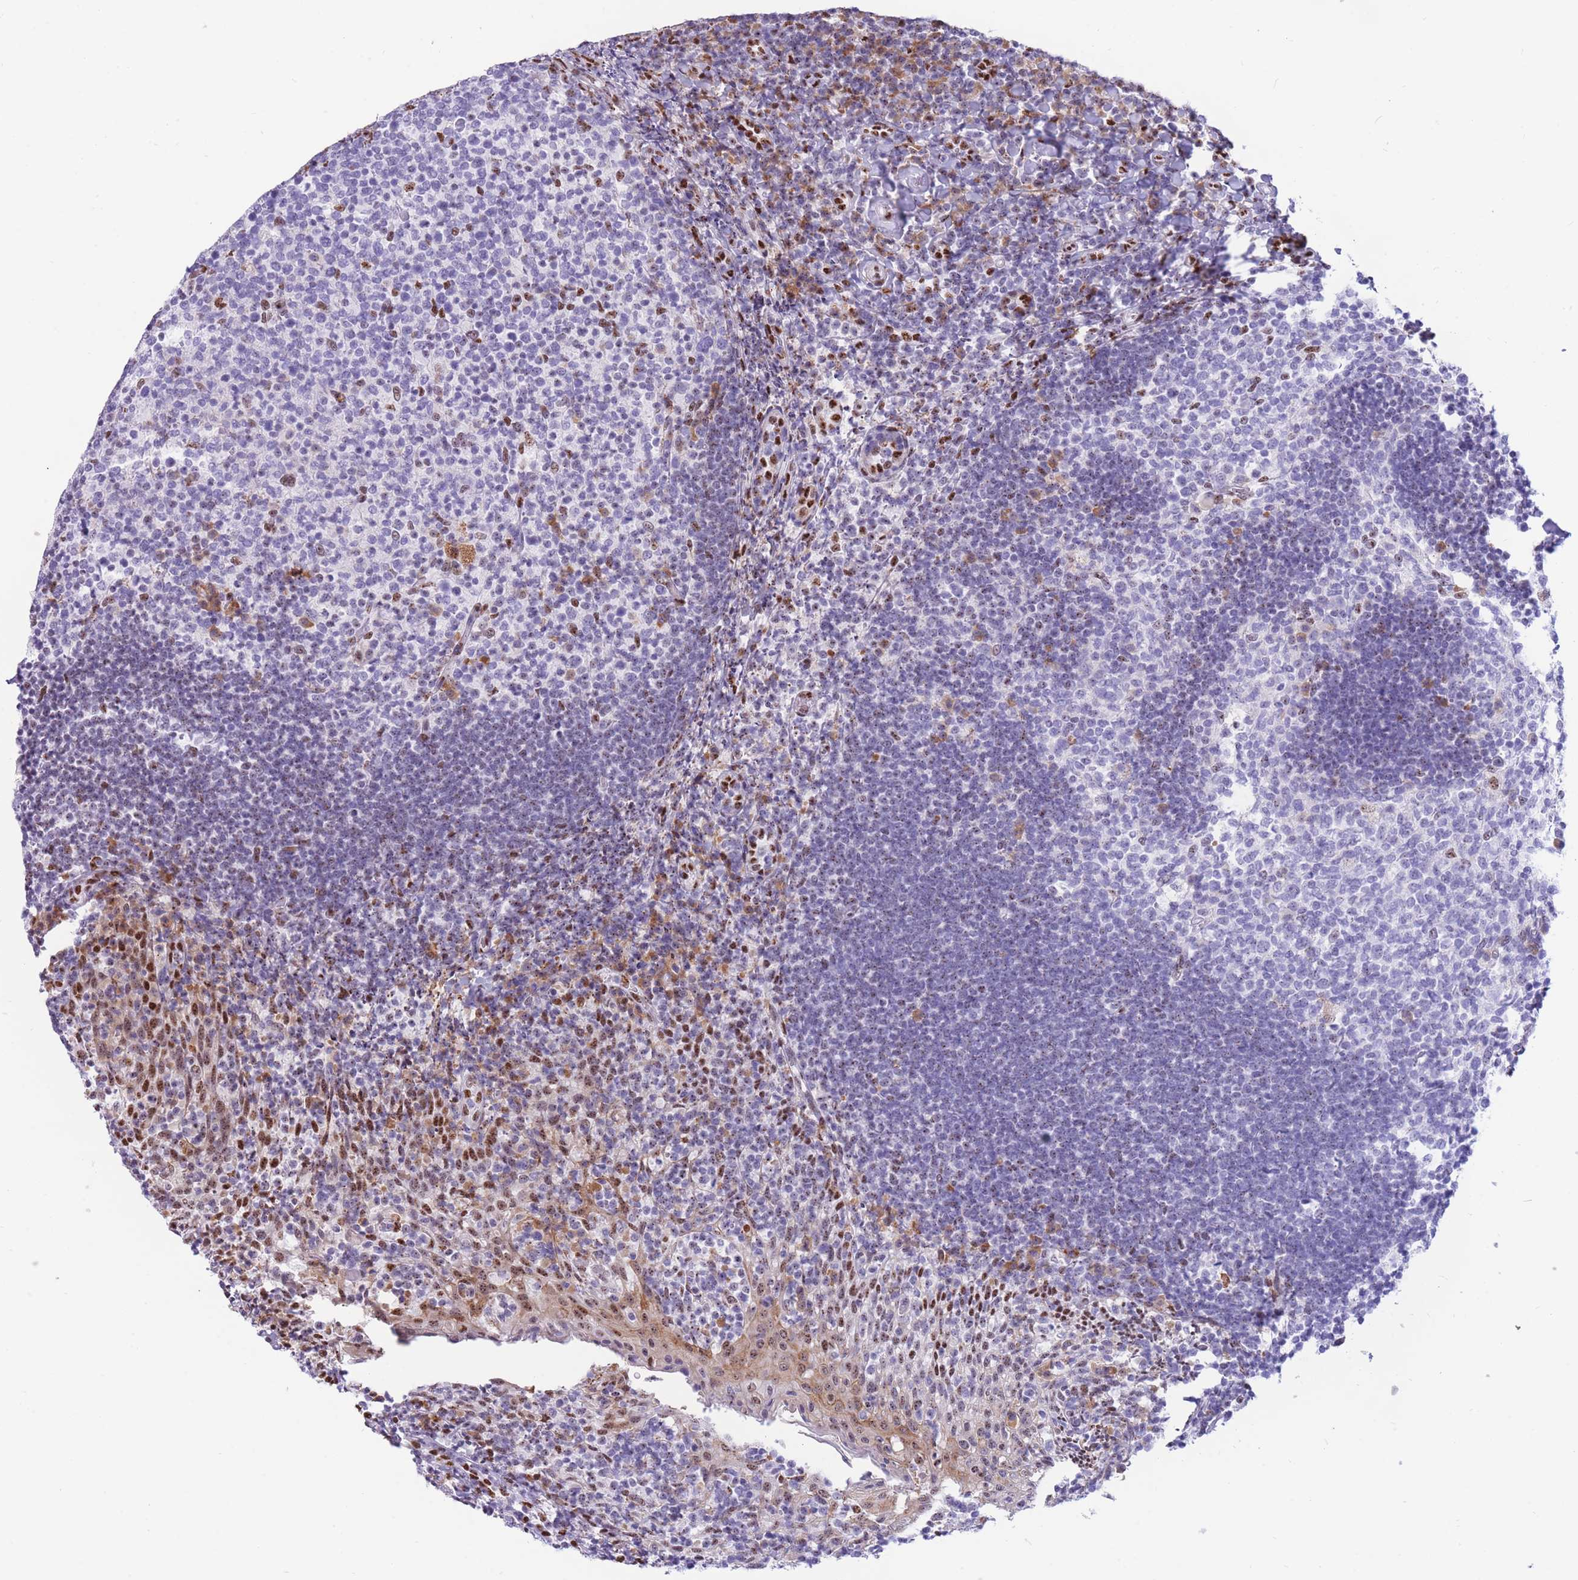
{"staining": {"intensity": "moderate", "quantity": "<25%", "location": "nuclear"}, "tissue": "tonsil", "cell_type": "Germinal center cells", "image_type": "normal", "snomed": [{"axis": "morphology", "description": "Normal tissue, NOS"}, {"axis": "topography", "description": "Tonsil"}], "caption": "A low amount of moderate nuclear positivity is identified in approximately <25% of germinal center cells in unremarkable tonsil.", "gene": "FAM153A", "patient": {"sex": "female", "age": 10}}